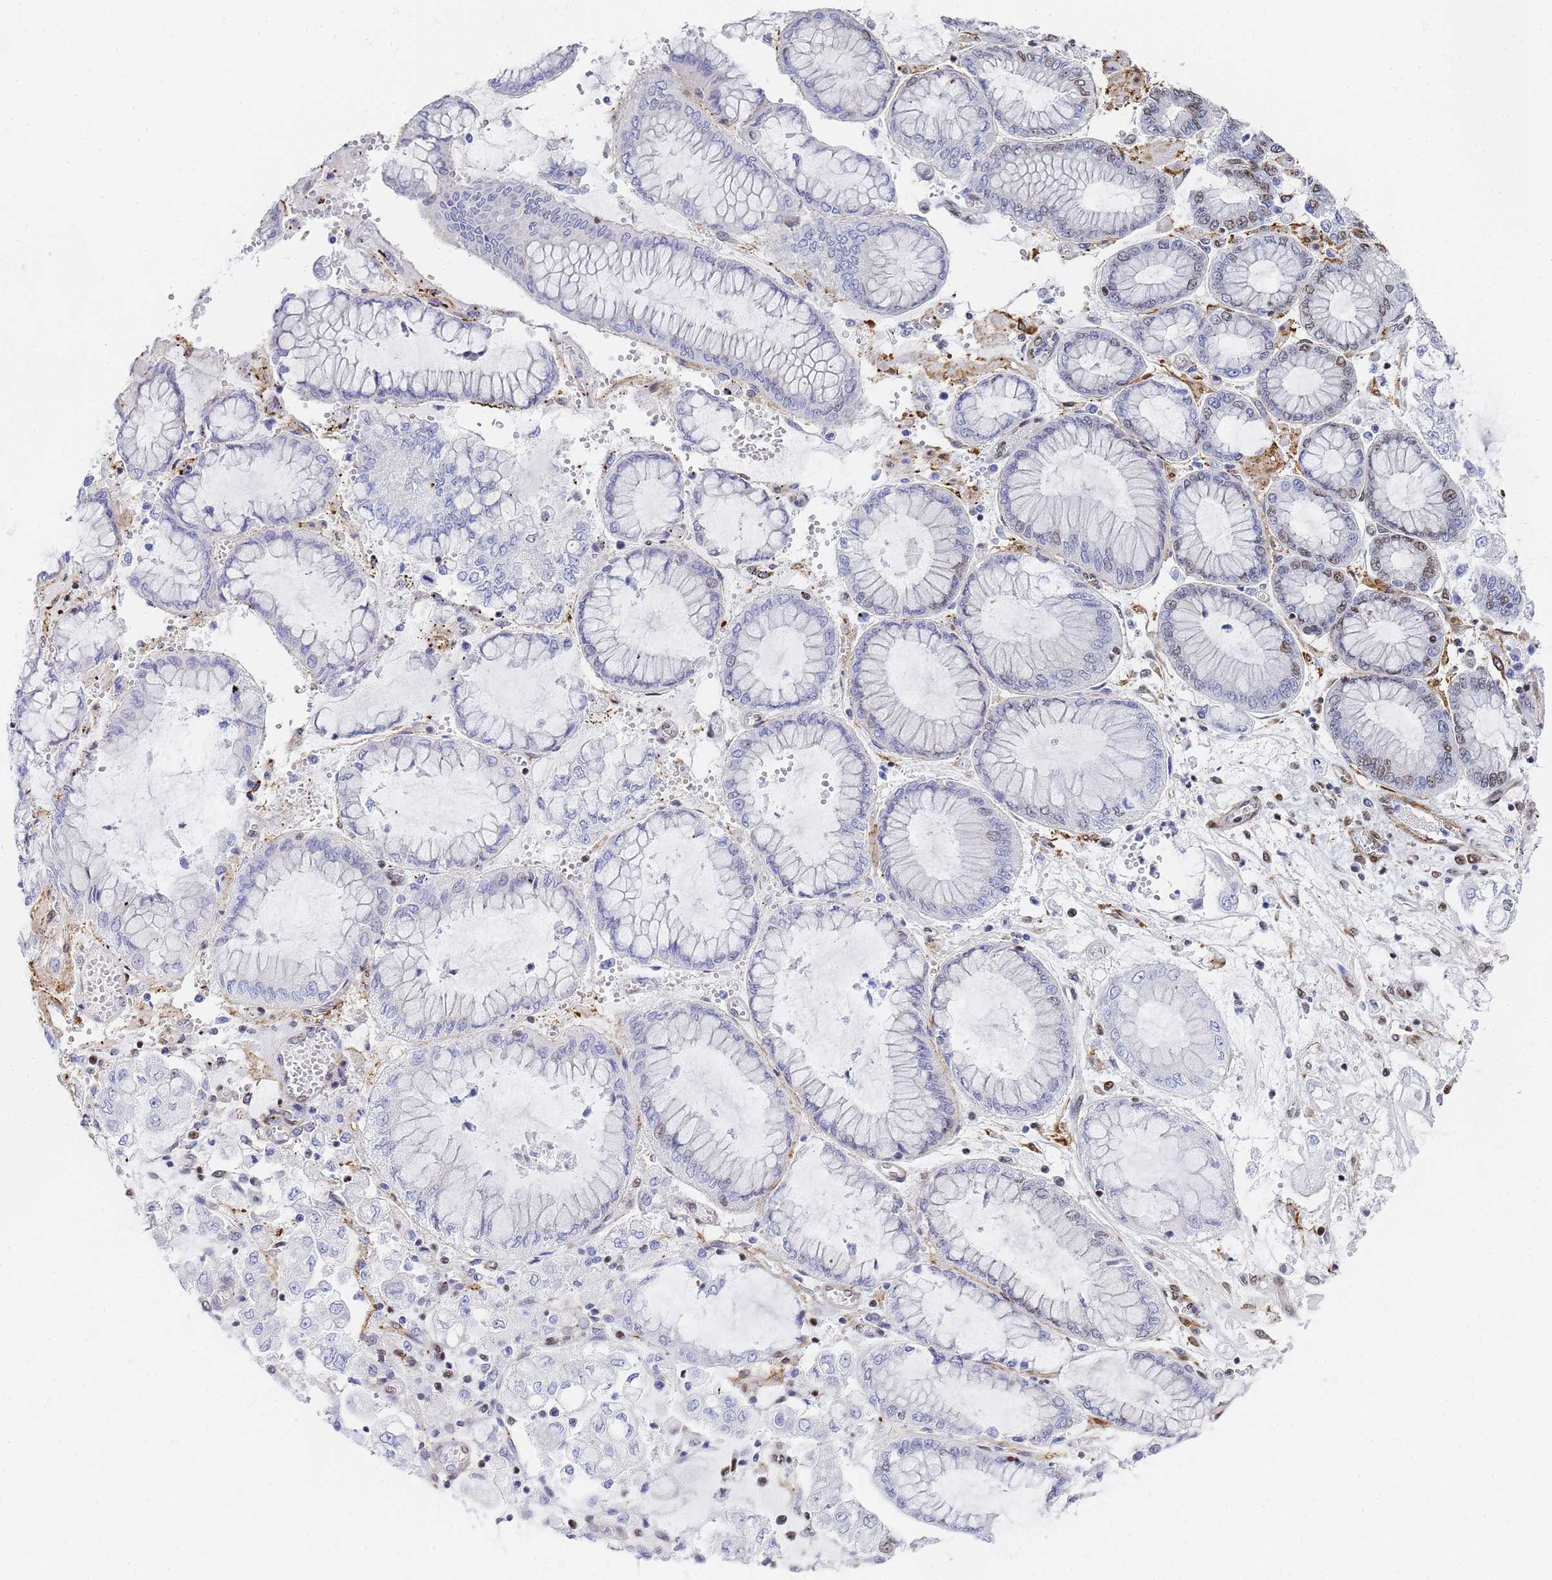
{"staining": {"intensity": "weak", "quantity": "<25%", "location": "nuclear"}, "tissue": "stomach cancer", "cell_type": "Tumor cells", "image_type": "cancer", "snomed": [{"axis": "morphology", "description": "Adenocarcinoma, NOS"}, {"axis": "topography", "description": "Stomach"}], "caption": "This is an immunohistochemistry (IHC) image of stomach adenocarcinoma. There is no positivity in tumor cells.", "gene": "PRRT4", "patient": {"sex": "male", "age": 76}}